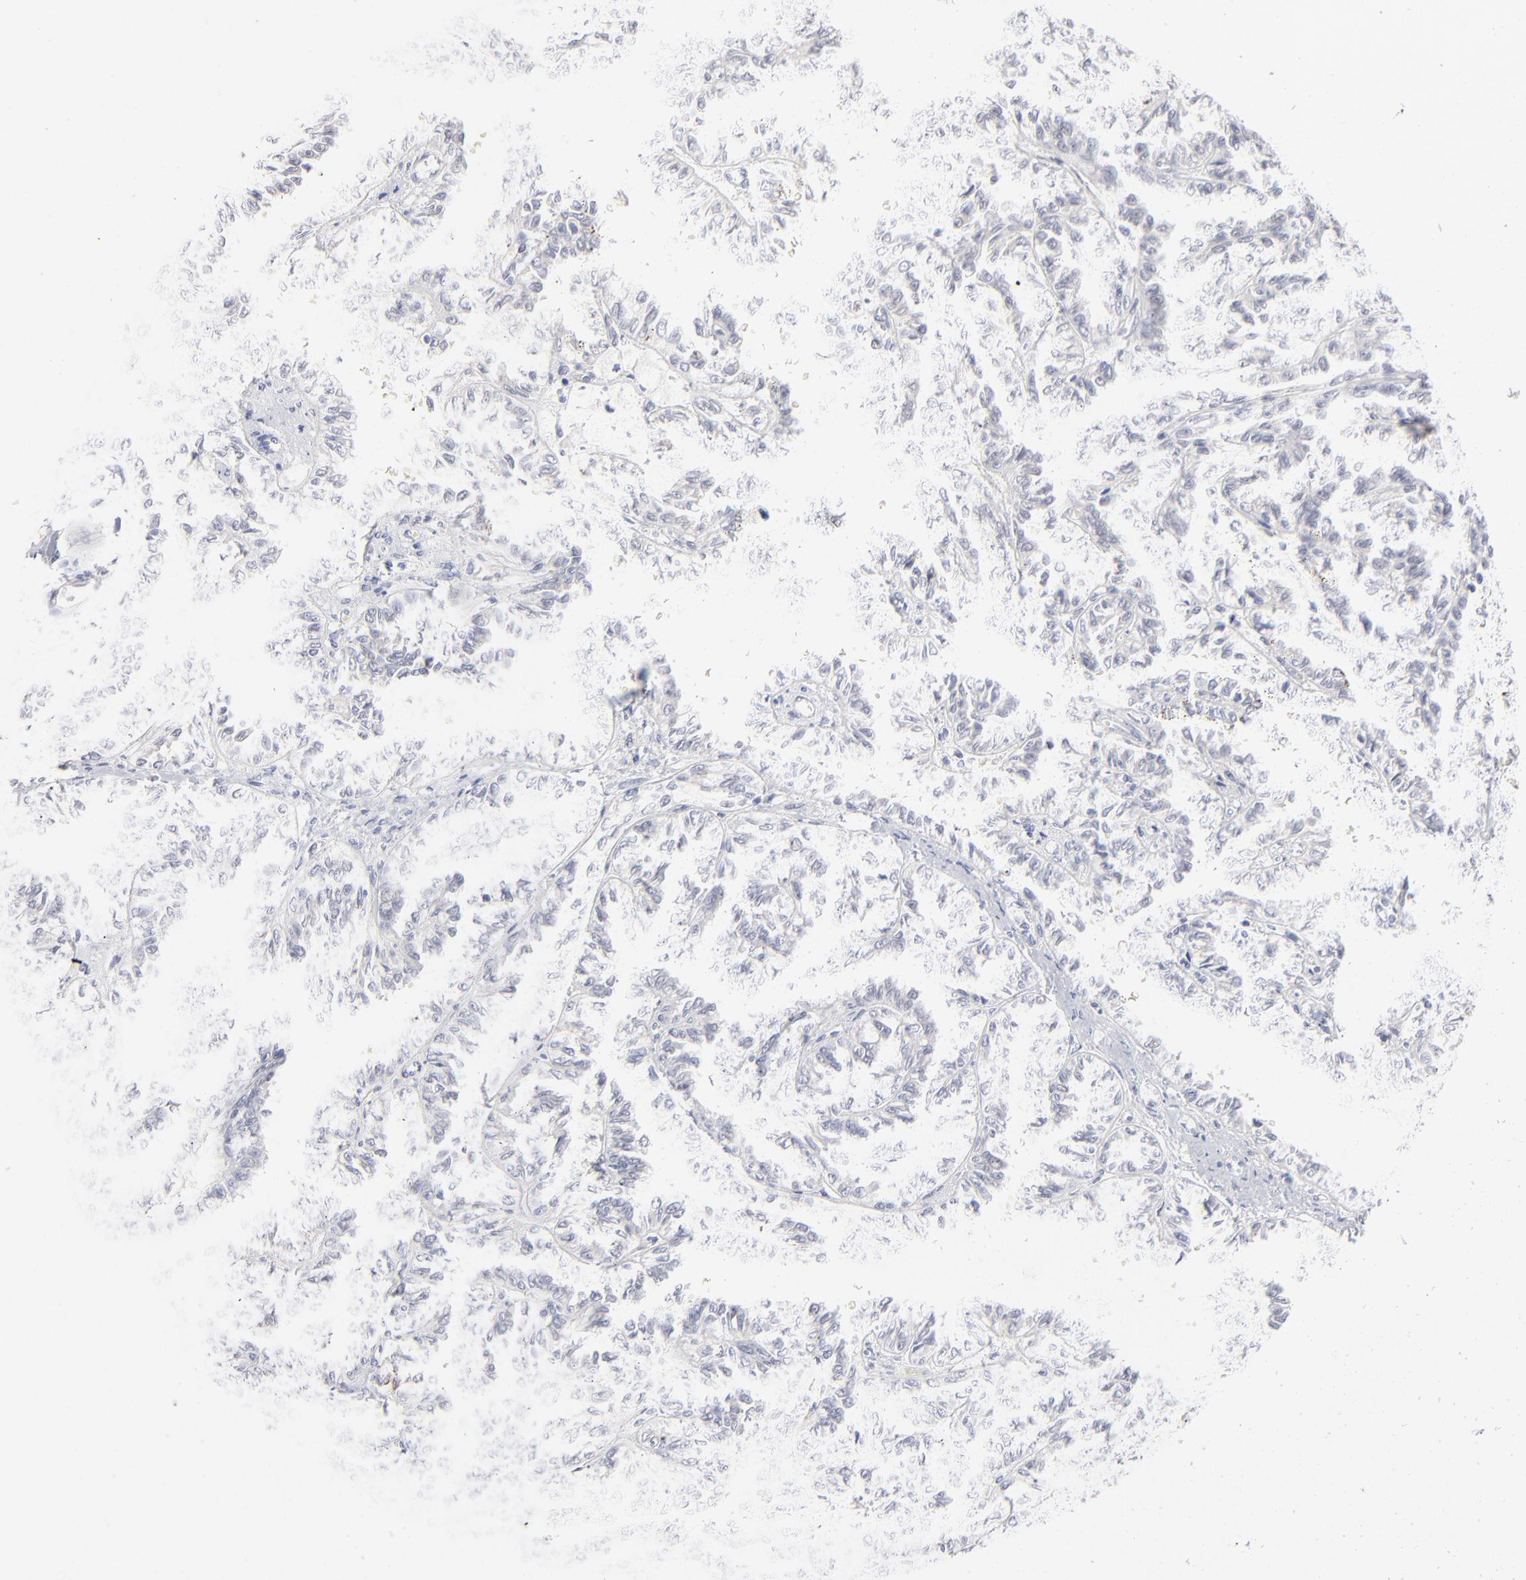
{"staining": {"intensity": "negative", "quantity": "none", "location": "none"}, "tissue": "renal cancer", "cell_type": "Tumor cells", "image_type": "cancer", "snomed": [{"axis": "morphology", "description": "Inflammation, NOS"}, {"axis": "morphology", "description": "Adenocarcinoma, NOS"}, {"axis": "topography", "description": "Kidney"}], "caption": "Tumor cells show no significant protein expression in renal cancer (adenocarcinoma).", "gene": "RBM3", "patient": {"sex": "male", "age": 68}}